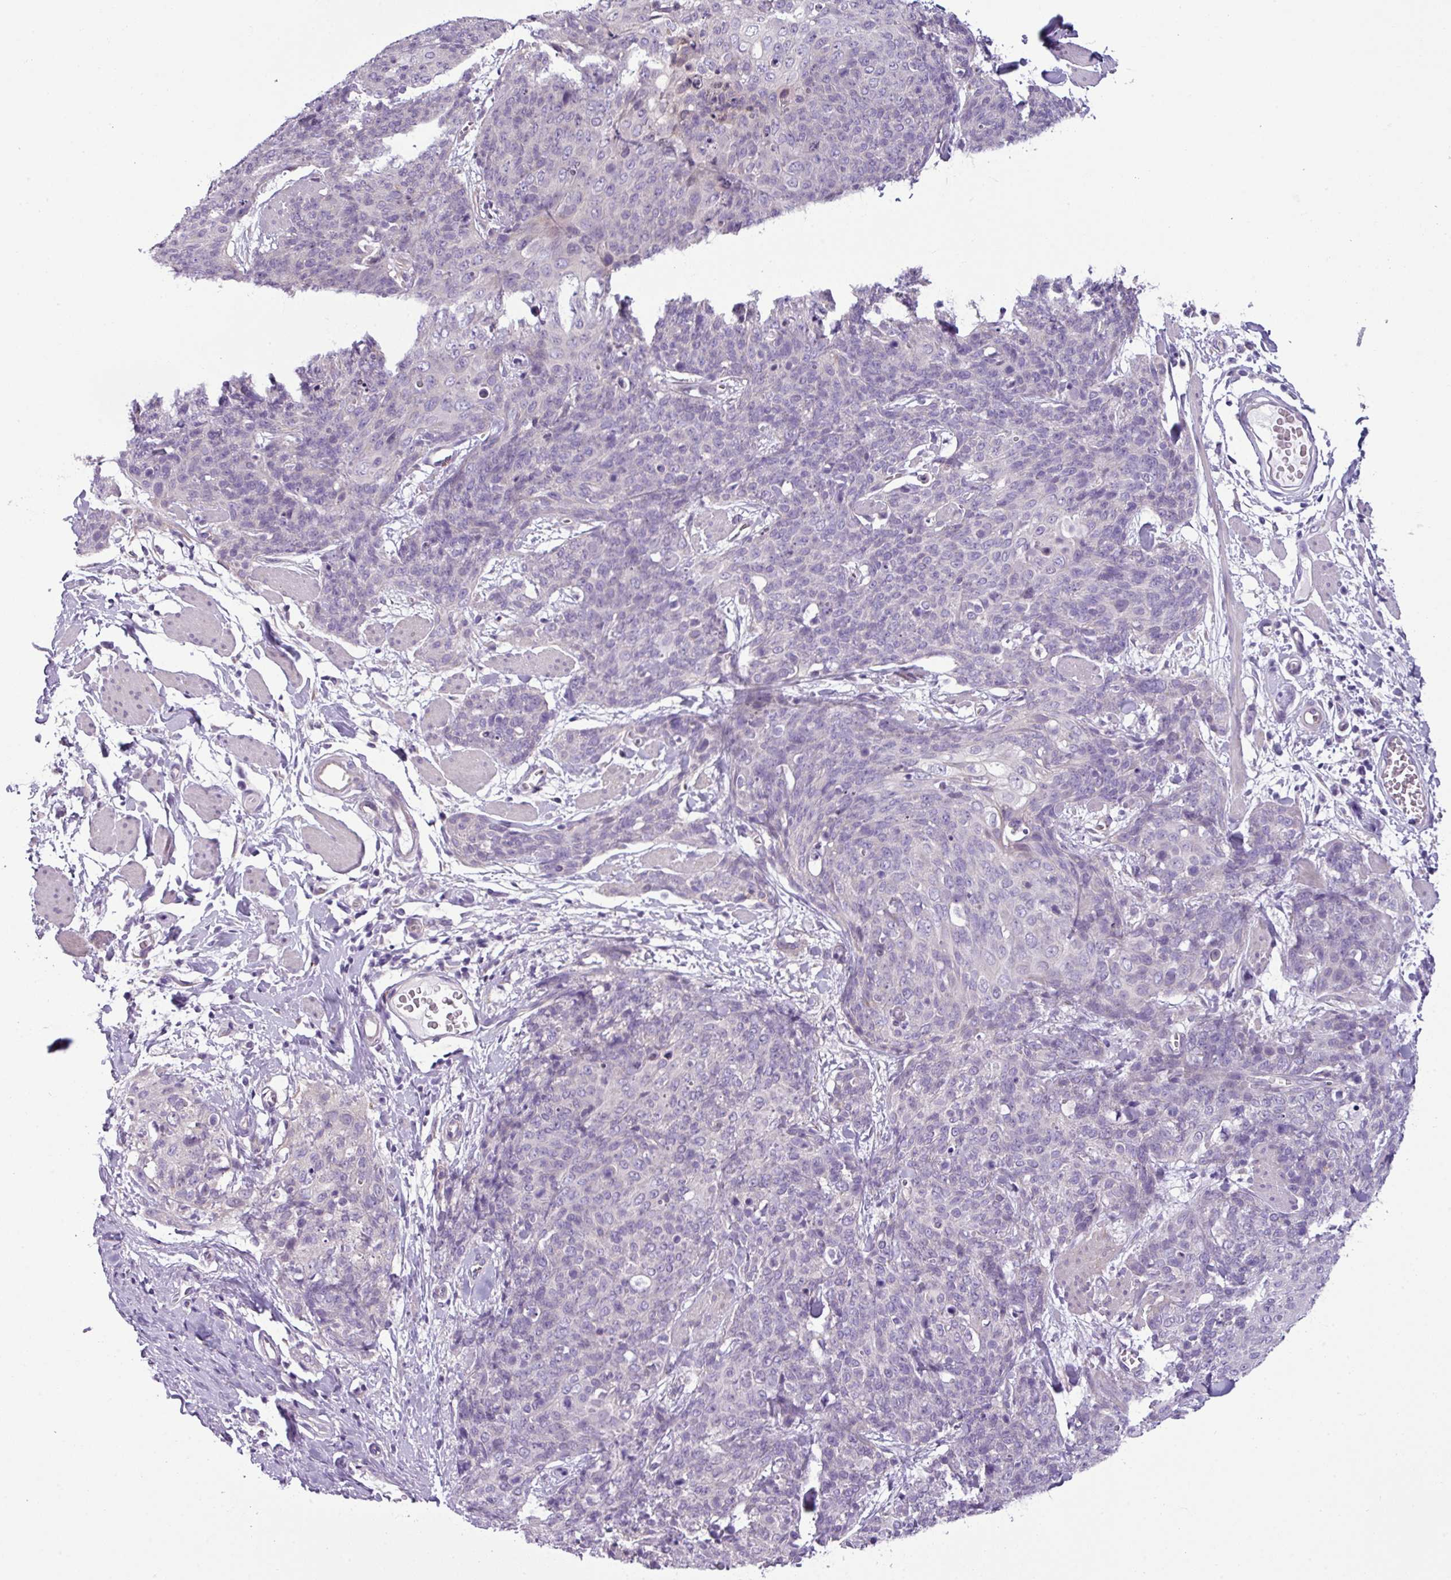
{"staining": {"intensity": "negative", "quantity": "none", "location": "none"}, "tissue": "skin cancer", "cell_type": "Tumor cells", "image_type": "cancer", "snomed": [{"axis": "morphology", "description": "Squamous cell carcinoma, NOS"}, {"axis": "topography", "description": "Skin"}, {"axis": "topography", "description": "Vulva"}], "caption": "This is an IHC image of squamous cell carcinoma (skin). There is no staining in tumor cells.", "gene": "TOR1AIP2", "patient": {"sex": "female", "age": 85}}